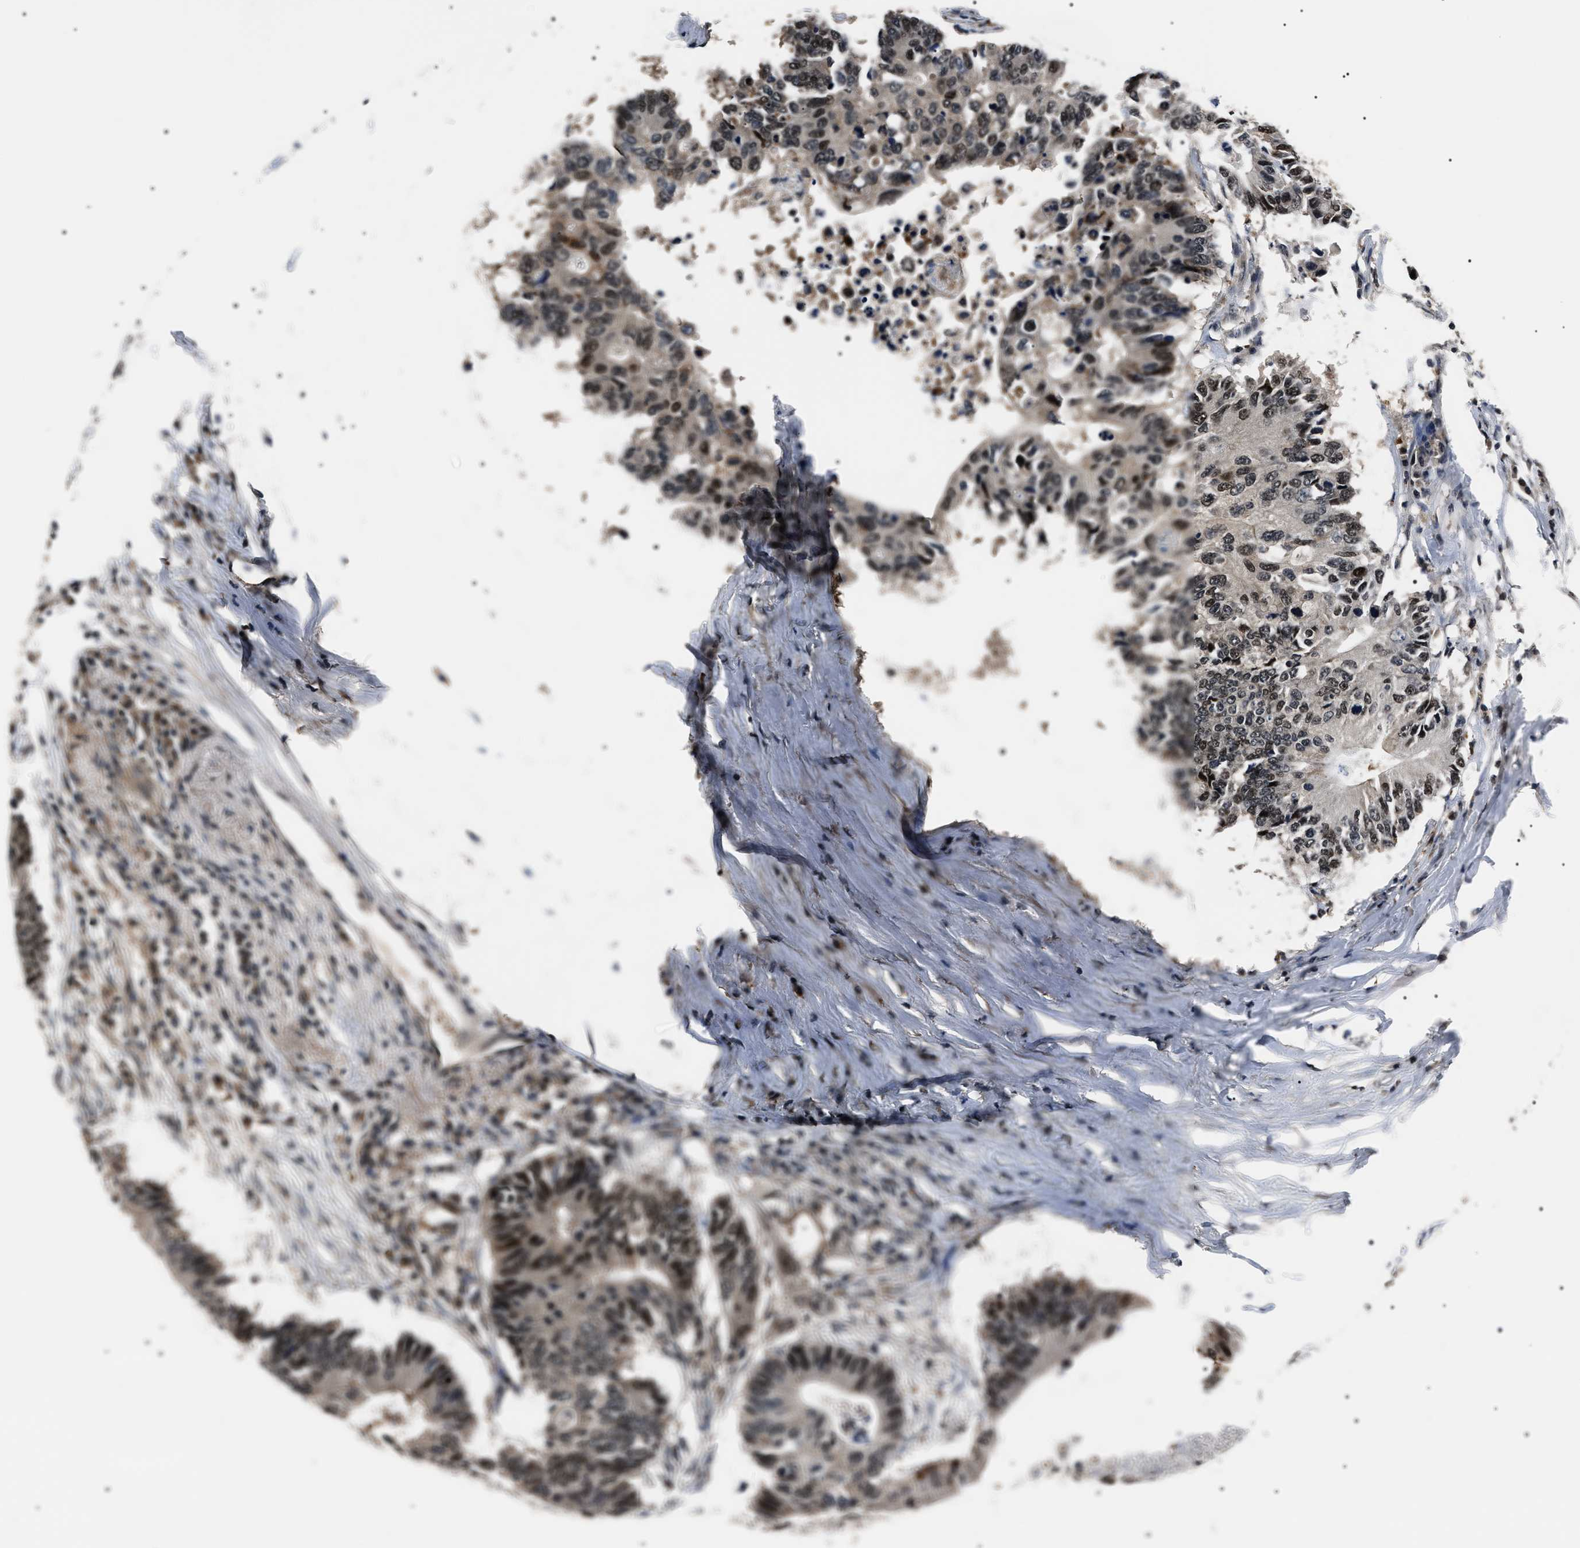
{"staining": {"intensity": "weak", "quantity": ">75%", "location": "nuclear"}, "tissue": "colorectal cancer", "cell_type": "Tumor cells", "image_type": "cancer", "snomed": [{"axis": "morphology", "description": "Adenocarcinoma, NOS"}, {"axis": "topography", "description": "Colon"}], "caption": "Protein analysis of colorectal cancer (adenocarcinoma) tissue demonstrates weak nuclear expression in approximately >75% of tumor cells. The protein is stained brown, and the nuclei are stained in blue (DAB IHC with brightfield microscopy, high magnification).", "gene": "SIPA1", "patient": {"sex": "male", "age": 71}}